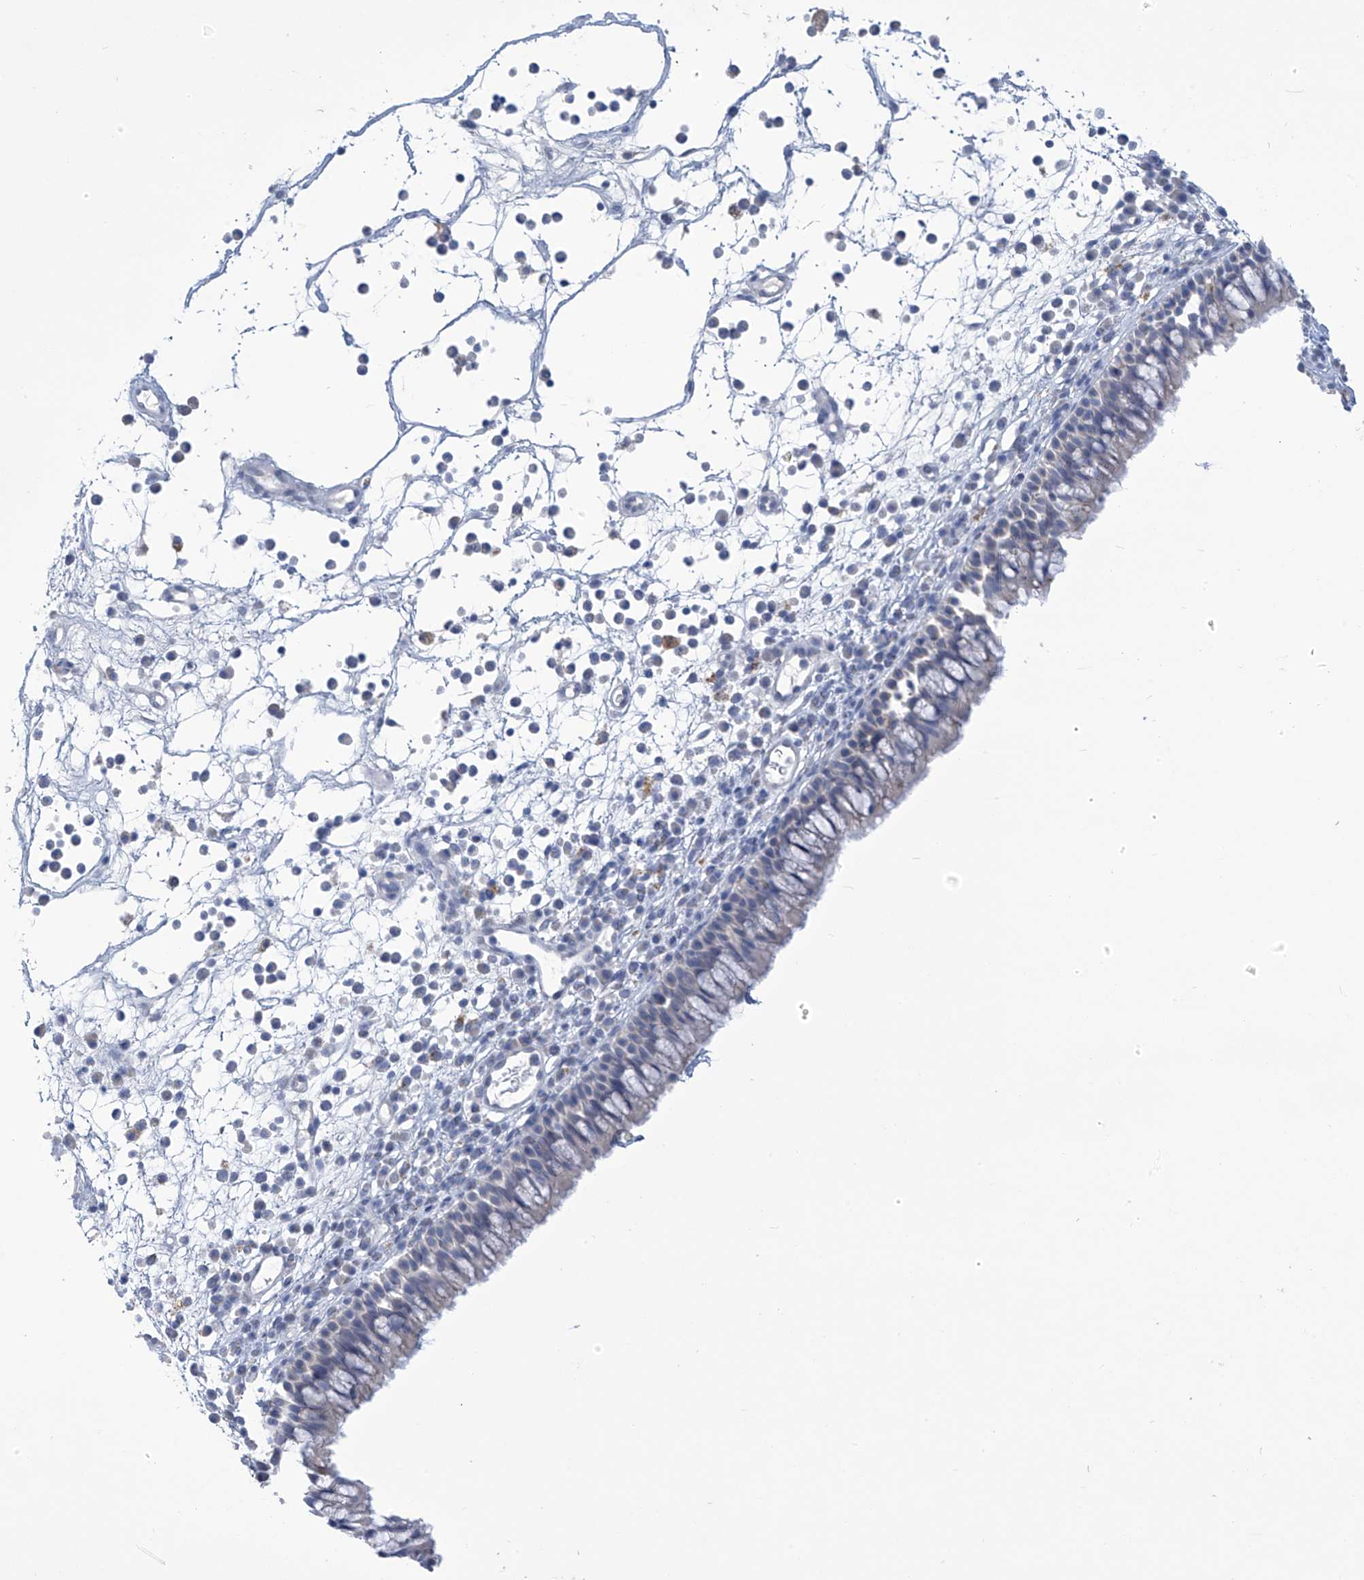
{"staining": {"intensity": "negative", "quantity": "none", "location": "none"}, "tissue": "nasopharynx", "cell_type": "Respiratory epithelial cells", "image_type": "normal", "snomed": [{"axis": "morphology", "description": "Normal tissue, NOS"}, {"axis": "morphology", "description": "Inflammation, NOS"}, {"axis": "morphology", "description": "Malignant melanoma, Metastatic site"}, {"axis": "topography", "description": "Nasopharynx"}], "caption": "DAB (3,3'-diaminobenzidine) immunohistochemical staining of unremarkable human nasopharynx reveals no significant staining in respiratory epithelial cells. (Immunohistochemistry (ihc), brightfield microscopy, high magnification).", "gene": "IBA57", "patient": {"sex": "male", "age": 70}}